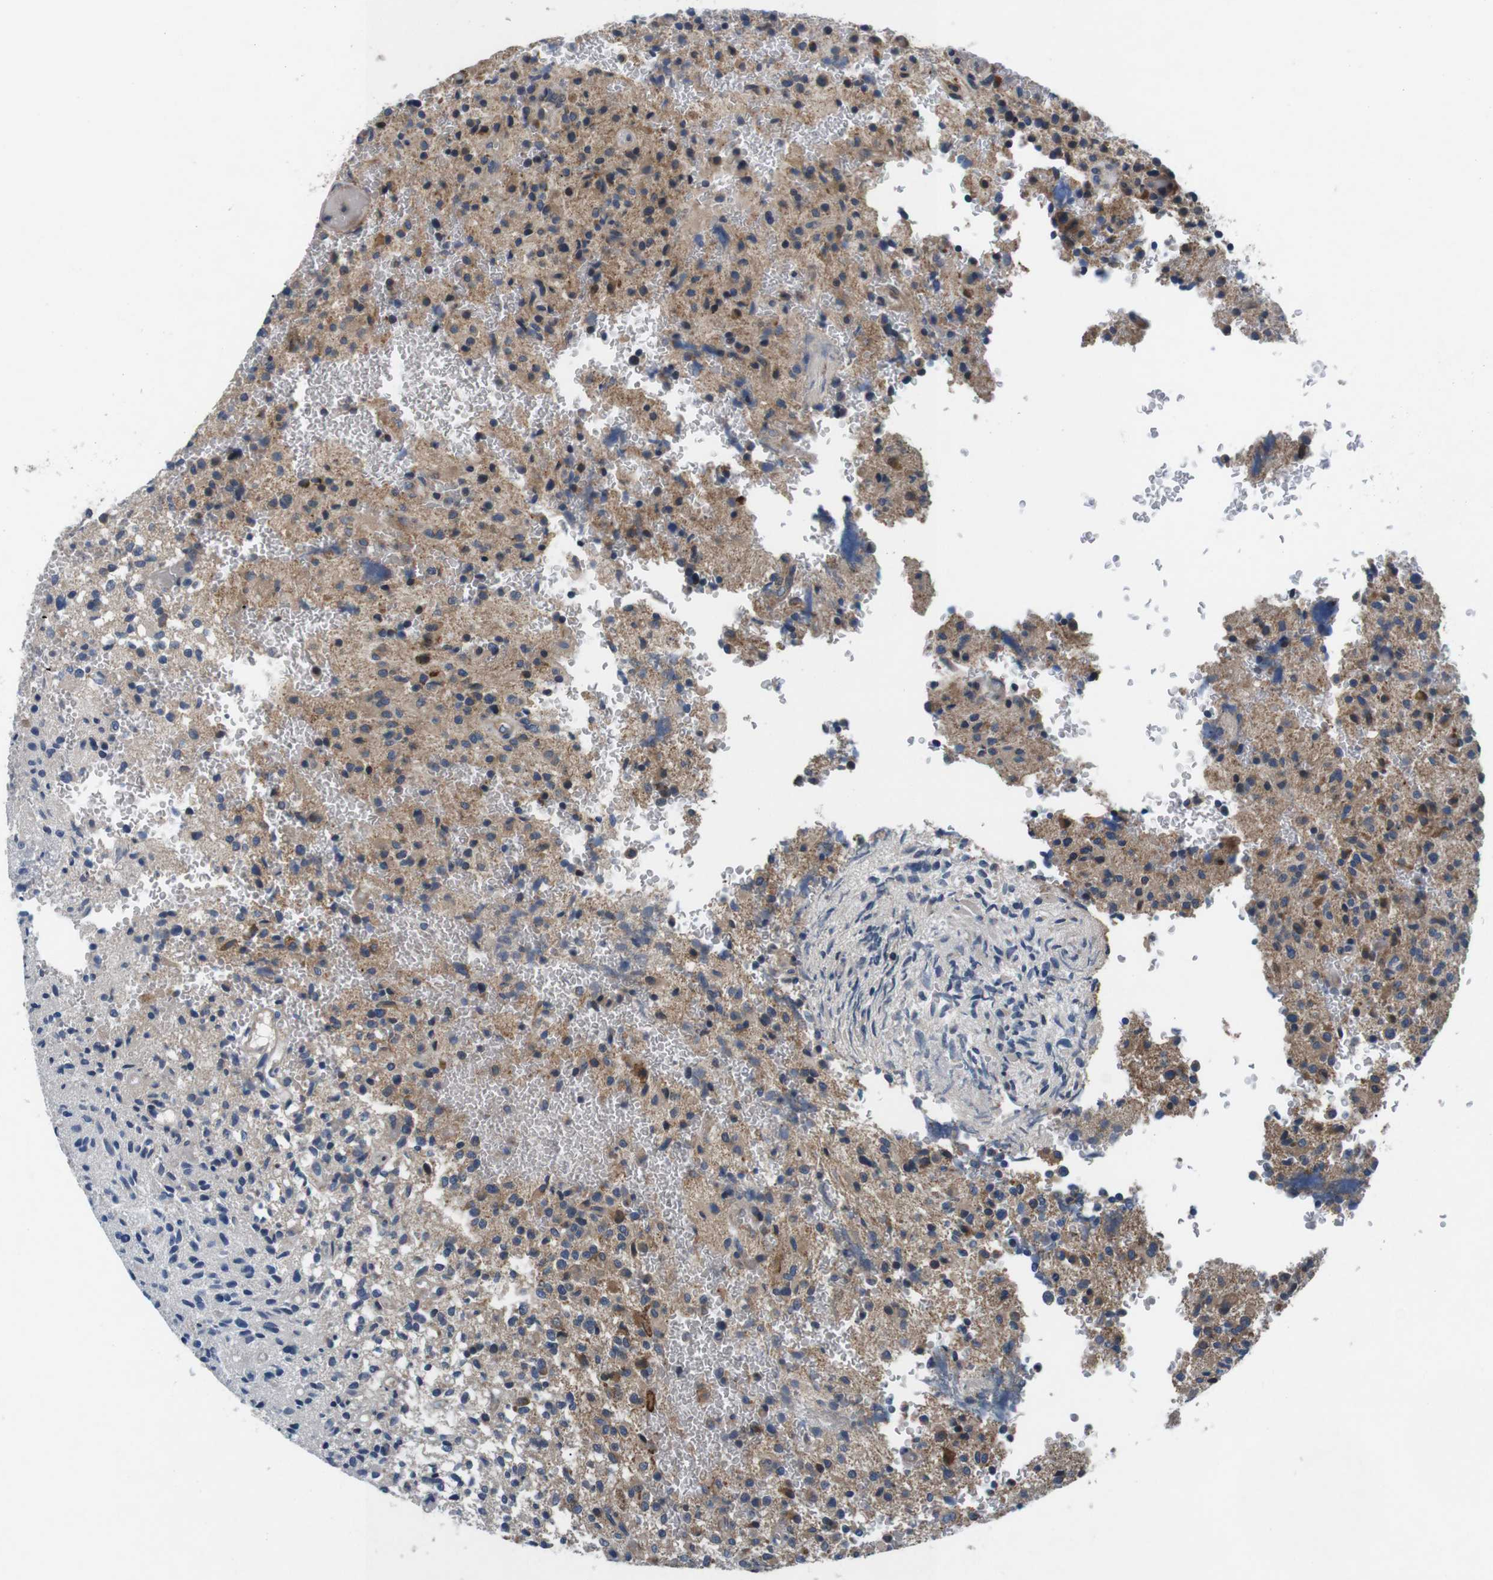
{"staining": {"intensity": "moderate", "quantity": "25%-75%", "location": "cytoplasmic/membranous"}, "tissue": "glioma", "cell_type": "Tumor cells", "image_type": "cancer", "snomed": [{"axis": "morphology", "description": "Glioma, malignant, High grade"}, {"axis": "topography", "description": "Brain"}], "caption": "Moderate cytoplasmic/membranous positivity is identified in approximately 25%-75% of tumor cells in glioma. The staining was performed using DAB, with brown indicating positive protein expression. Nuclei are stained blue with hematoxylin.", "gene": "JAK1", "patient": {"sex": "male", "age": 71}}